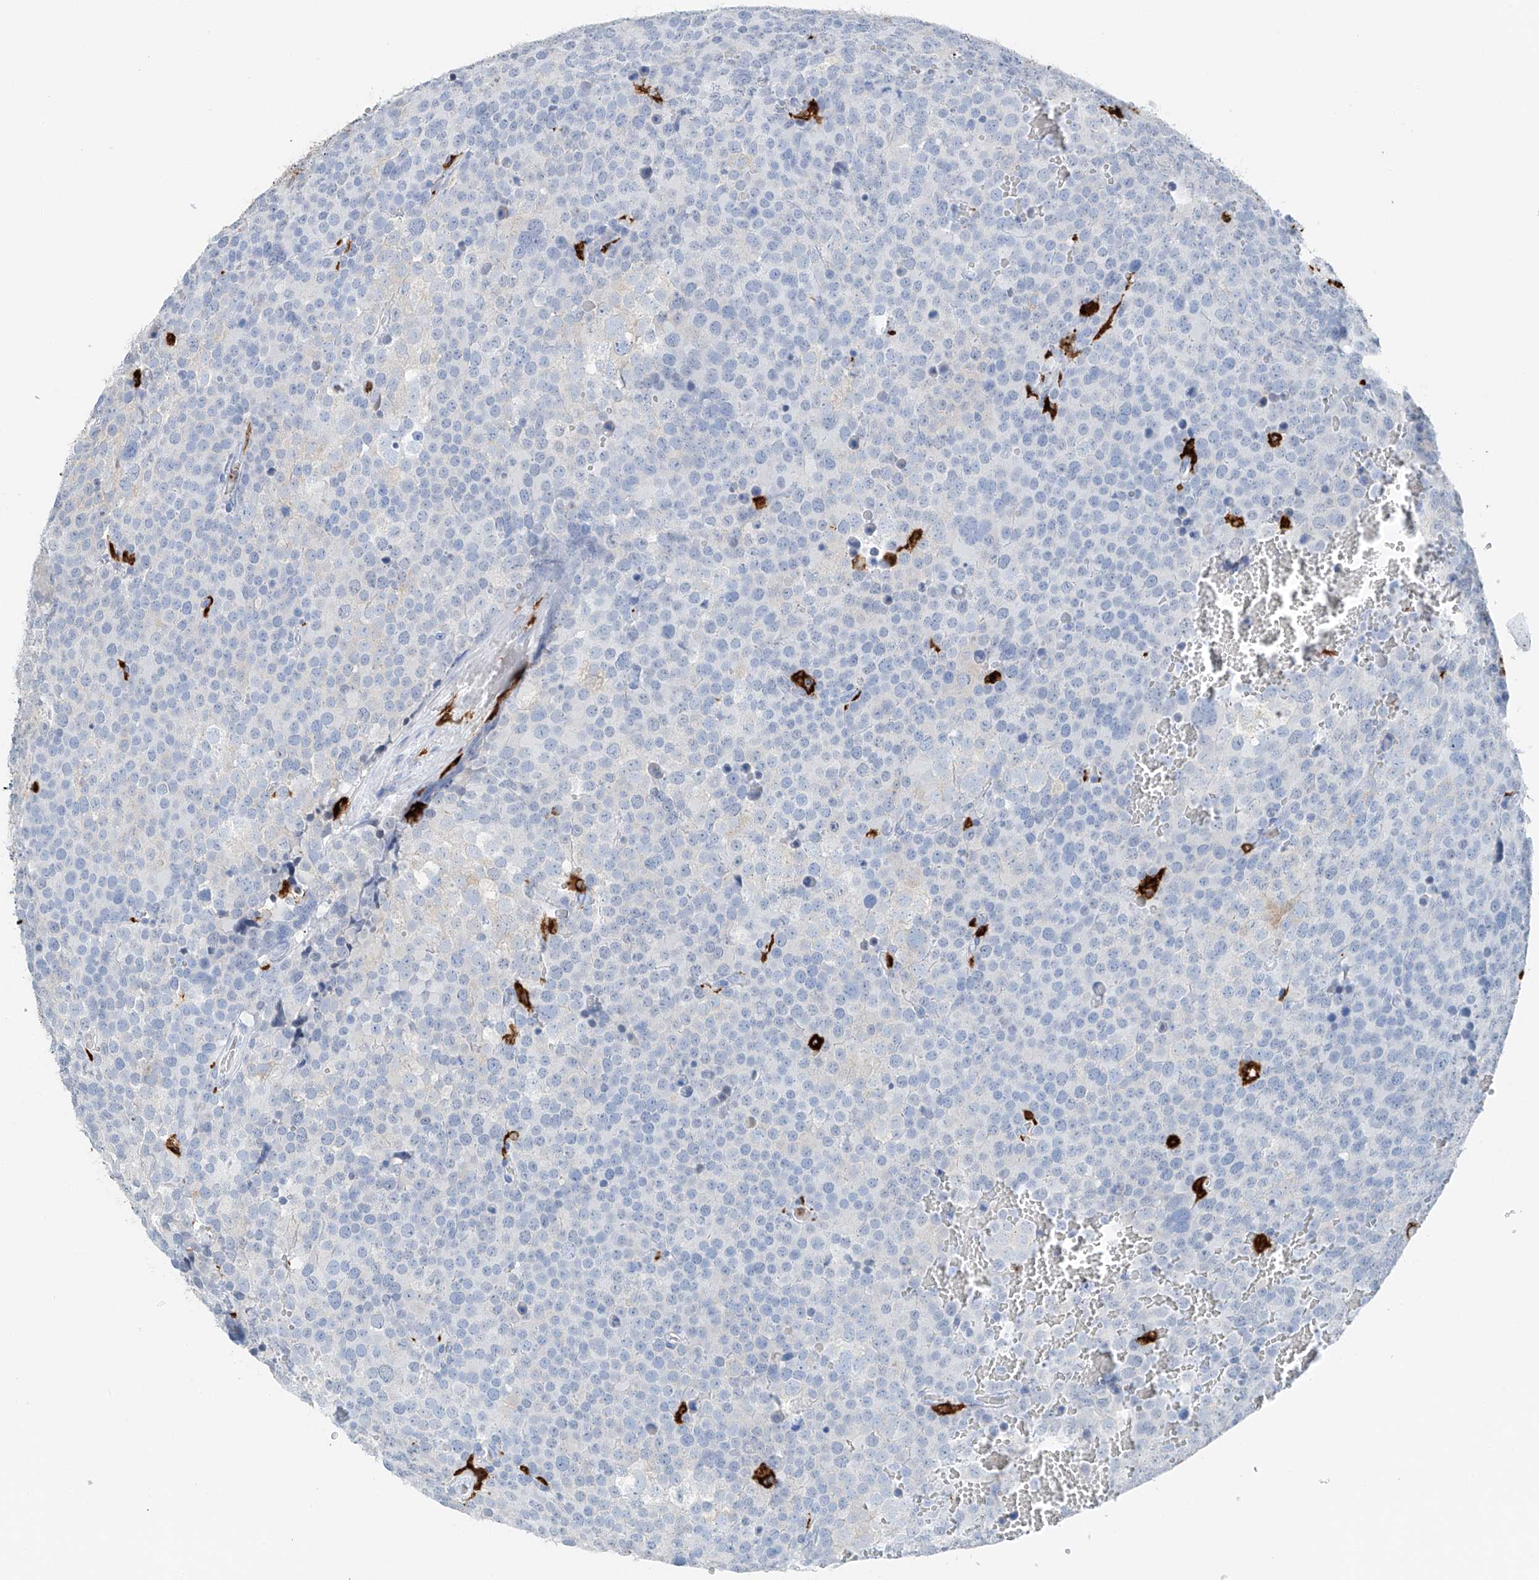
{"staining": {"intensity": "negative", "quantity": "none", "location": "none"}, "tissue": "testis cancer", "cell_type": "Tumor cells", "image_type": "cancer", "snomed": [{"axis": "morphology", "description": "Seminoma, NOS"}, {"axis": "topography", "description": "Testis"}], "caption": "This is an immunohistochemistry (IHC) micrograph of human seminoma (testis). There is no positivity in tumor cells.", "gene": "TBXAS1", "patient": {"sex": "male", "age": 71}}